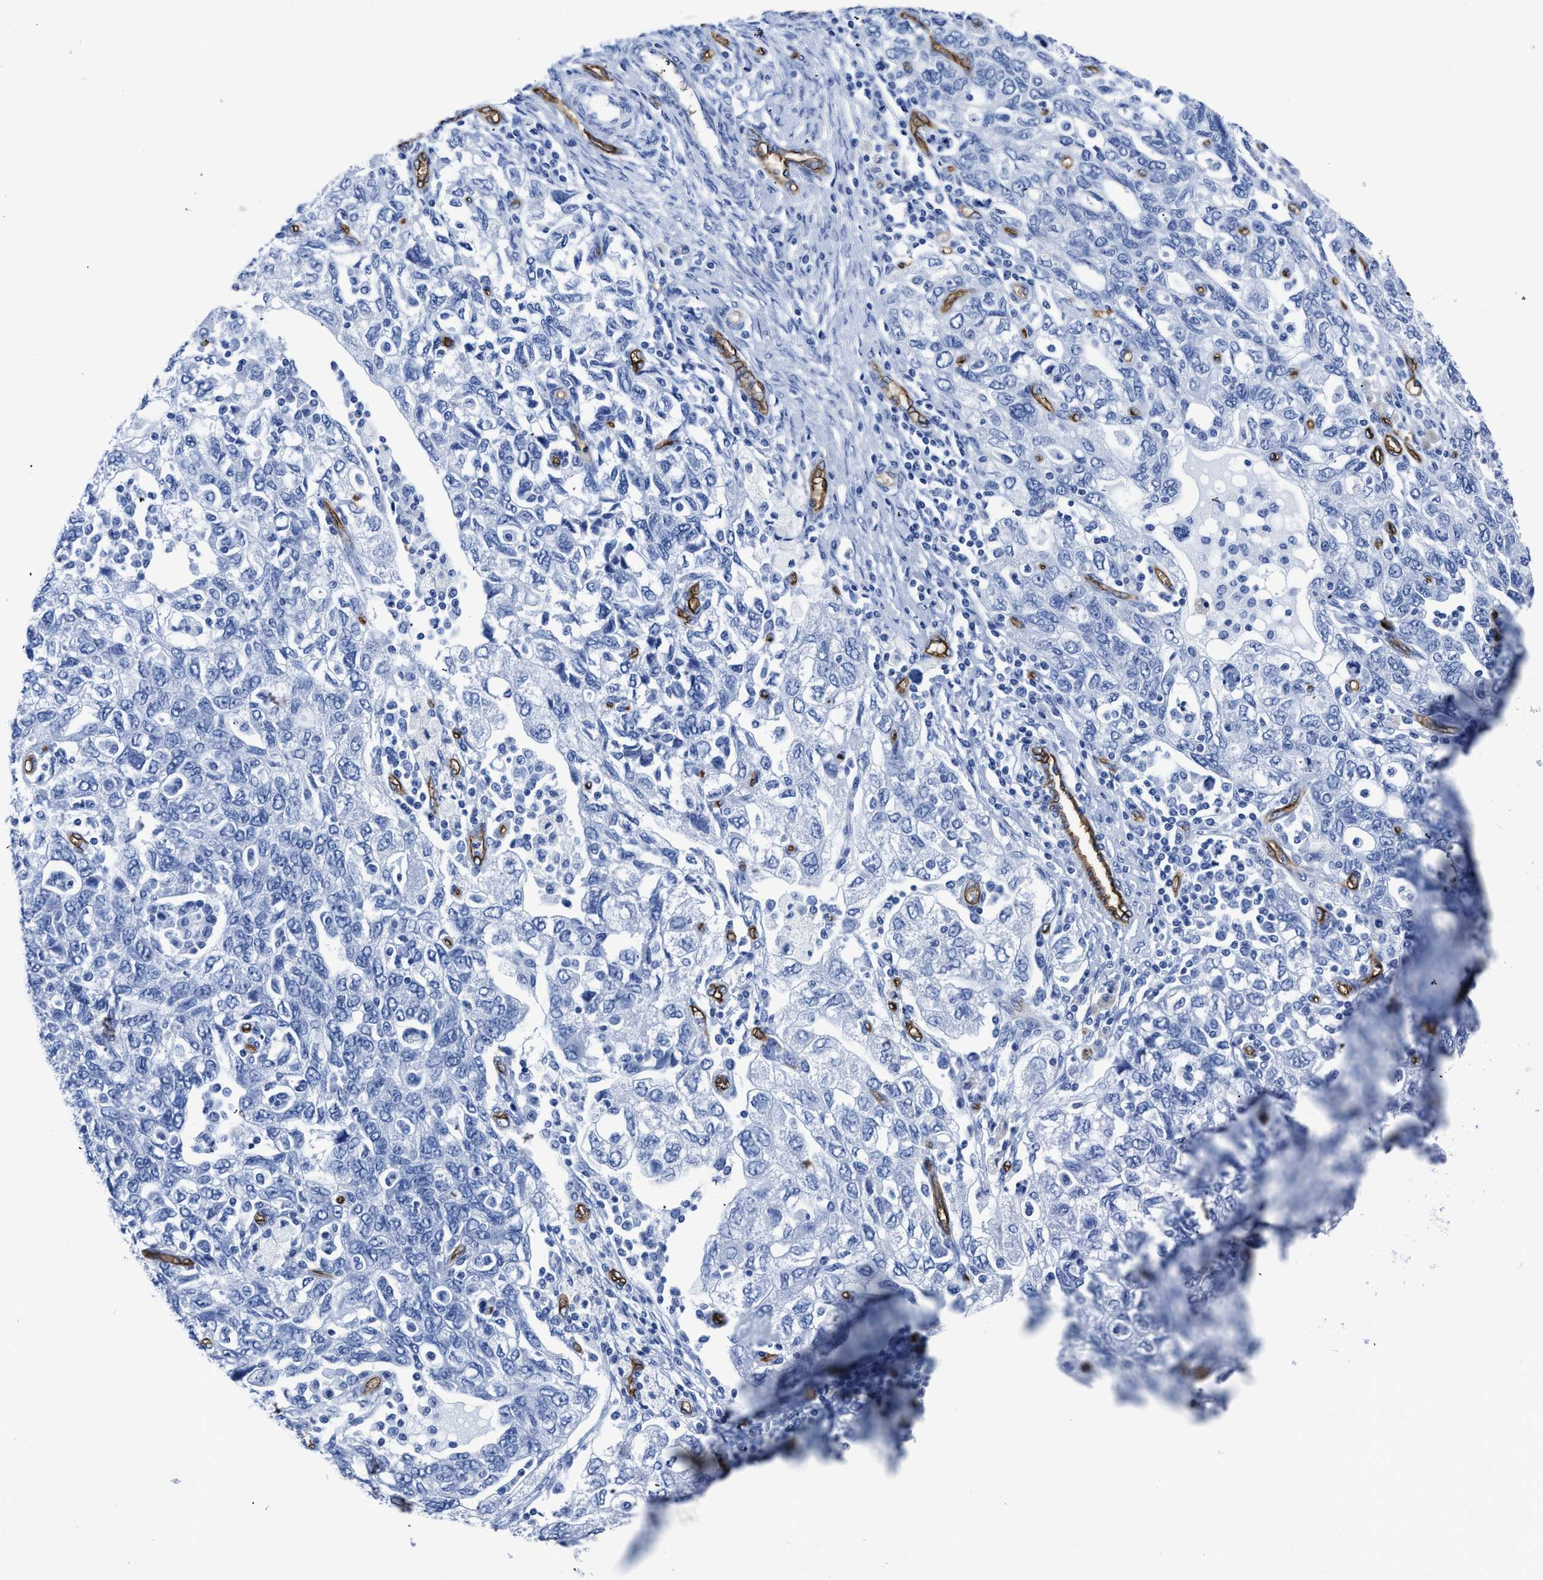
{"staining": {"intensity": "negative", "quantity": "none", "location": "none"}, "tissue": "ovarian cancer", "cell_type": "Tumor cells", "image_type": "cancer", "snomed": [{"axis": "morphology", "description": "Carcinoma, NOS"}, {"axis": "morphology", "description": "Cystadenocarcinoma, serous, NOS"}, {"axis": "topography", "description": "Ovary"}], "caption": "A micrograph of serous cystadenocarcinoma (ovarian) stained for a protein shows no brown staining in tumor cells.", "gene": "AQP1", "patient": {"sex": "female", "age": 69}}